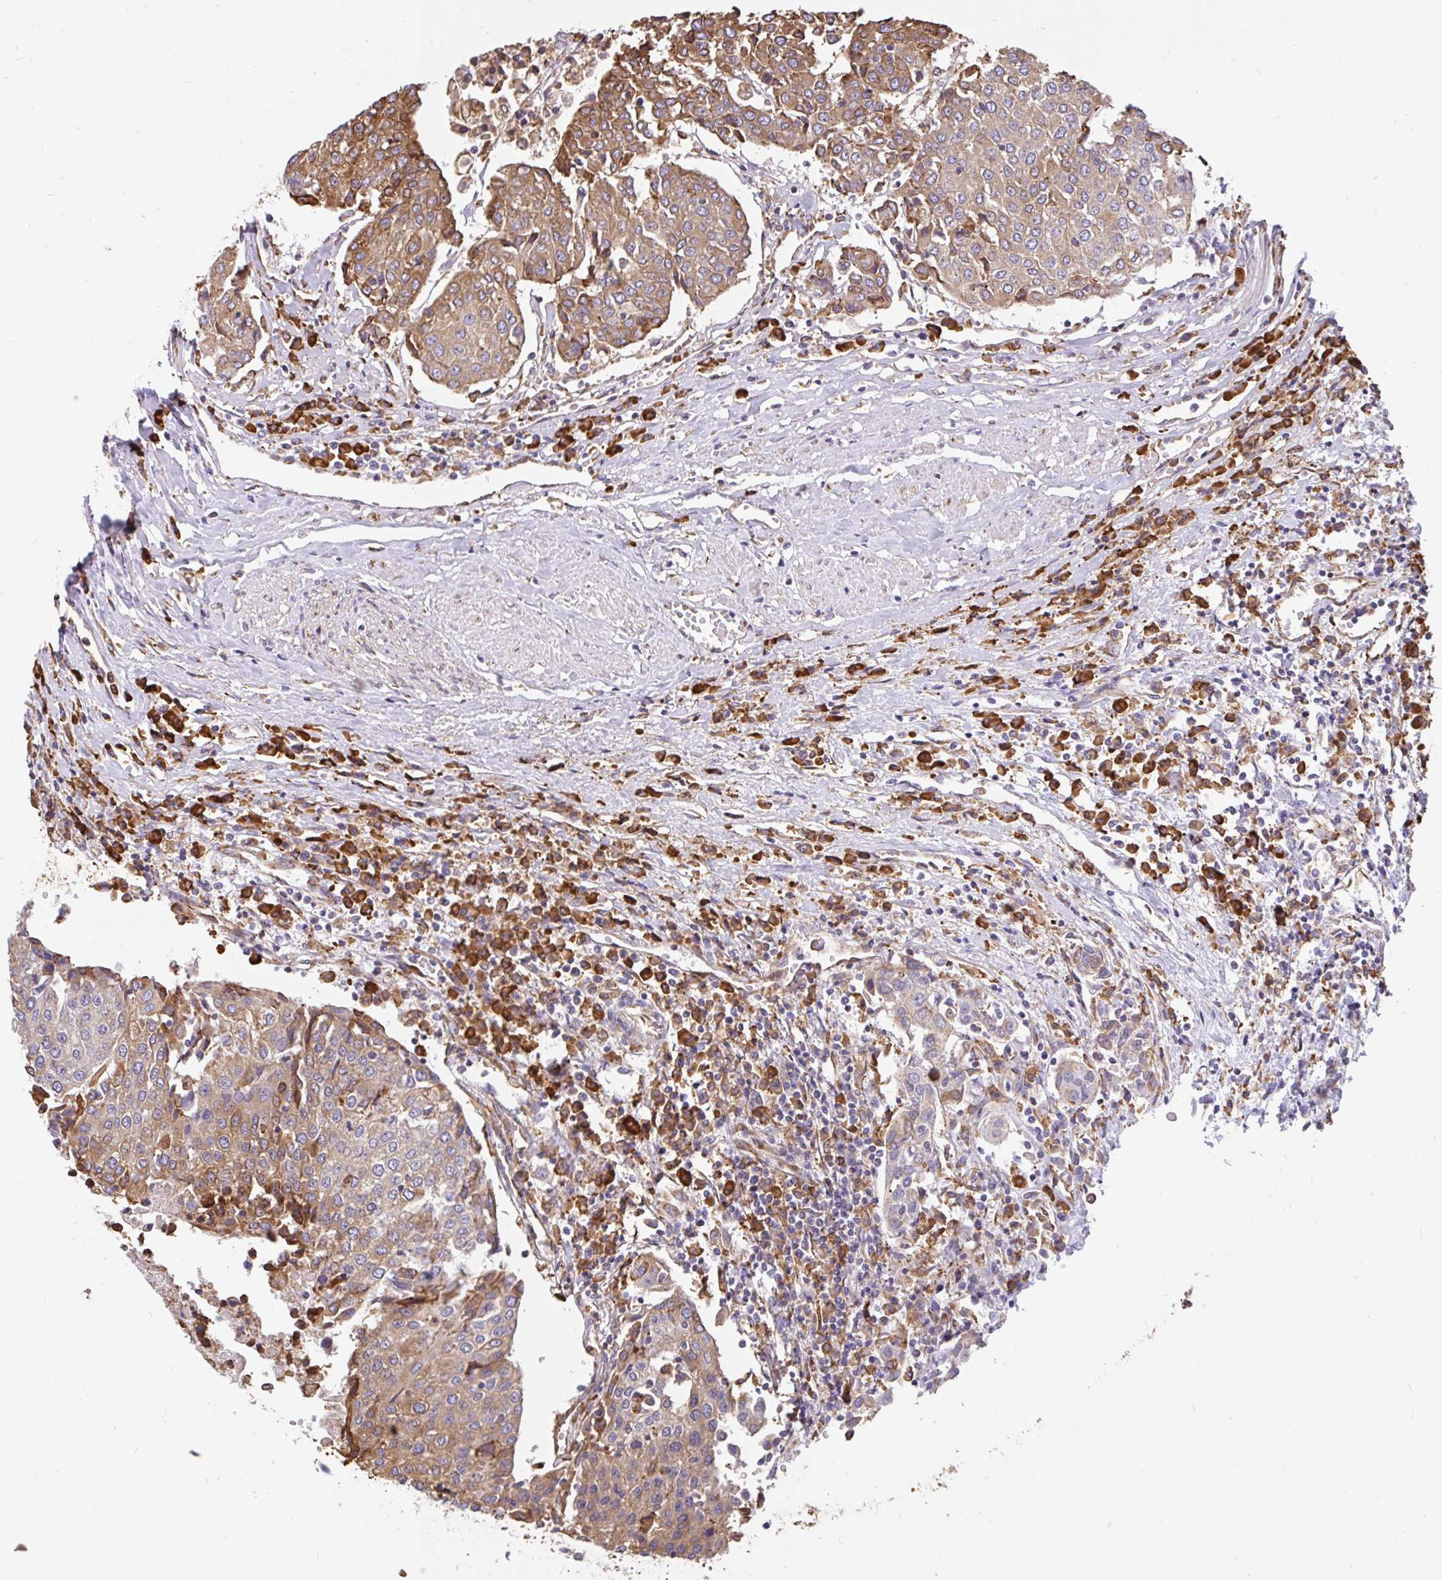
{"staining": {"intensity": "moderate", "quantity": ">75%", "location": "cytoplasmic/membranous"}, "tissue": "urothelial cancer", "cell_type": "Tumor cells", "image_type": "cancer", "snomed": [{"axis": "morphology", "description": "Urothelial carcinoma, High grade"}, {"axis": "topography", "description": "Urinary bladder"}], "caption": "Urothelial cancer stained for a protein exhibits moderate cytoplasmic/membranous positivity in tumor cells.", "gene": "EML5", "patient": {"sex": "female", "age": 85}}